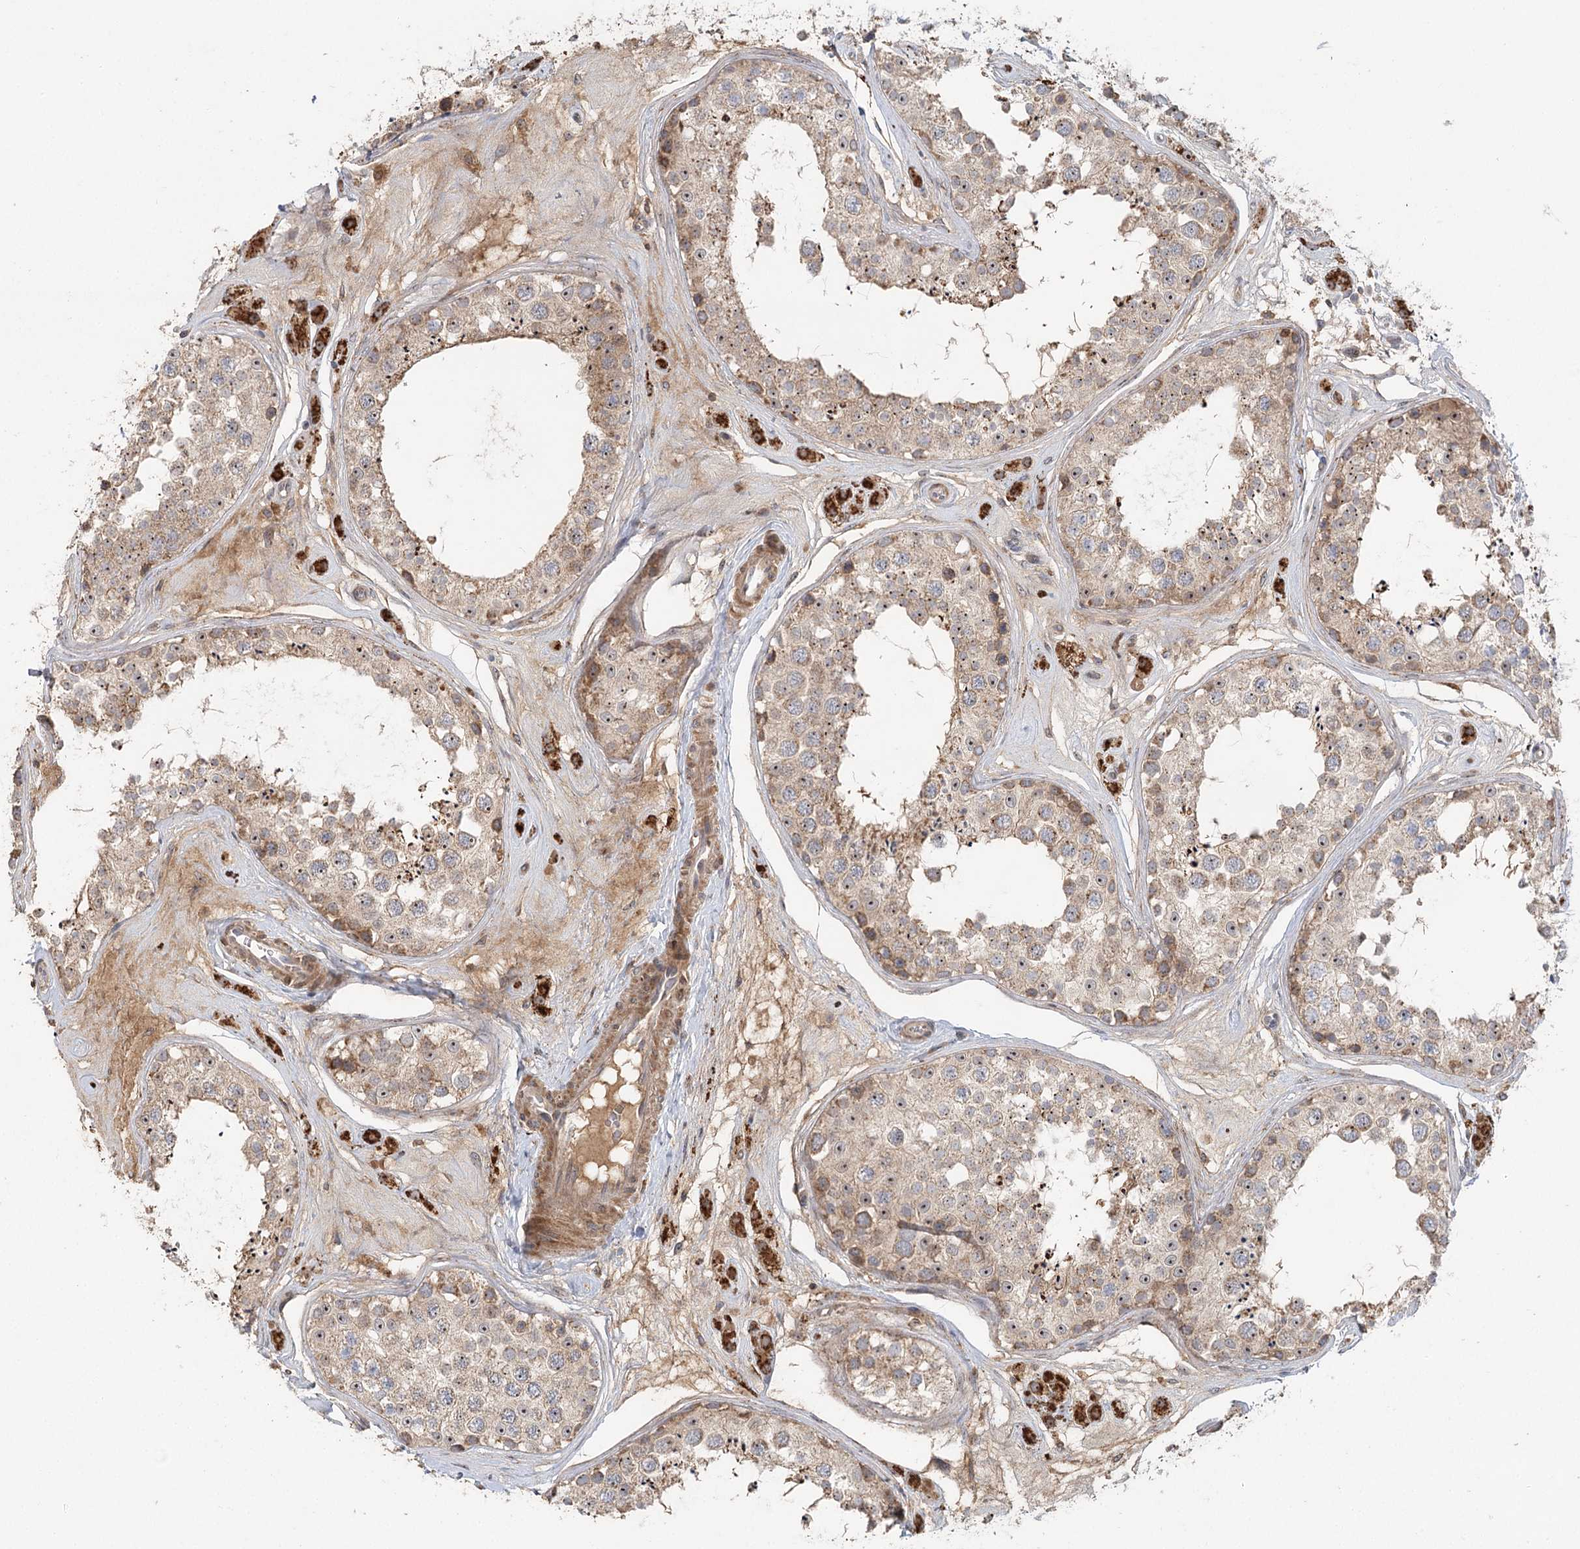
{"staining": {"intensity": "moderate", "quantity": "25%-75%", "location": "cytoplasmic/membranous"}, "tissue": "testis", "cell_type": "Cells in seminiferous ducts", "image_type": "normal", "snomed": [{"axis": "morphology", "description": "Normal tissue, NOS"}, {"axis": "topography", "description": "Testis"}], "caption": "Immunohistochemistry (IHC) (DAB) staining of normal testis reveals moderate cytoplasmic/membranous protein staining in approximately 25%-75% of cells in seminiferous ducts. Nuclei are stained in blue.", "gene": "ENSG00000273217", "patient": {"sex": "male", "age": 25}}